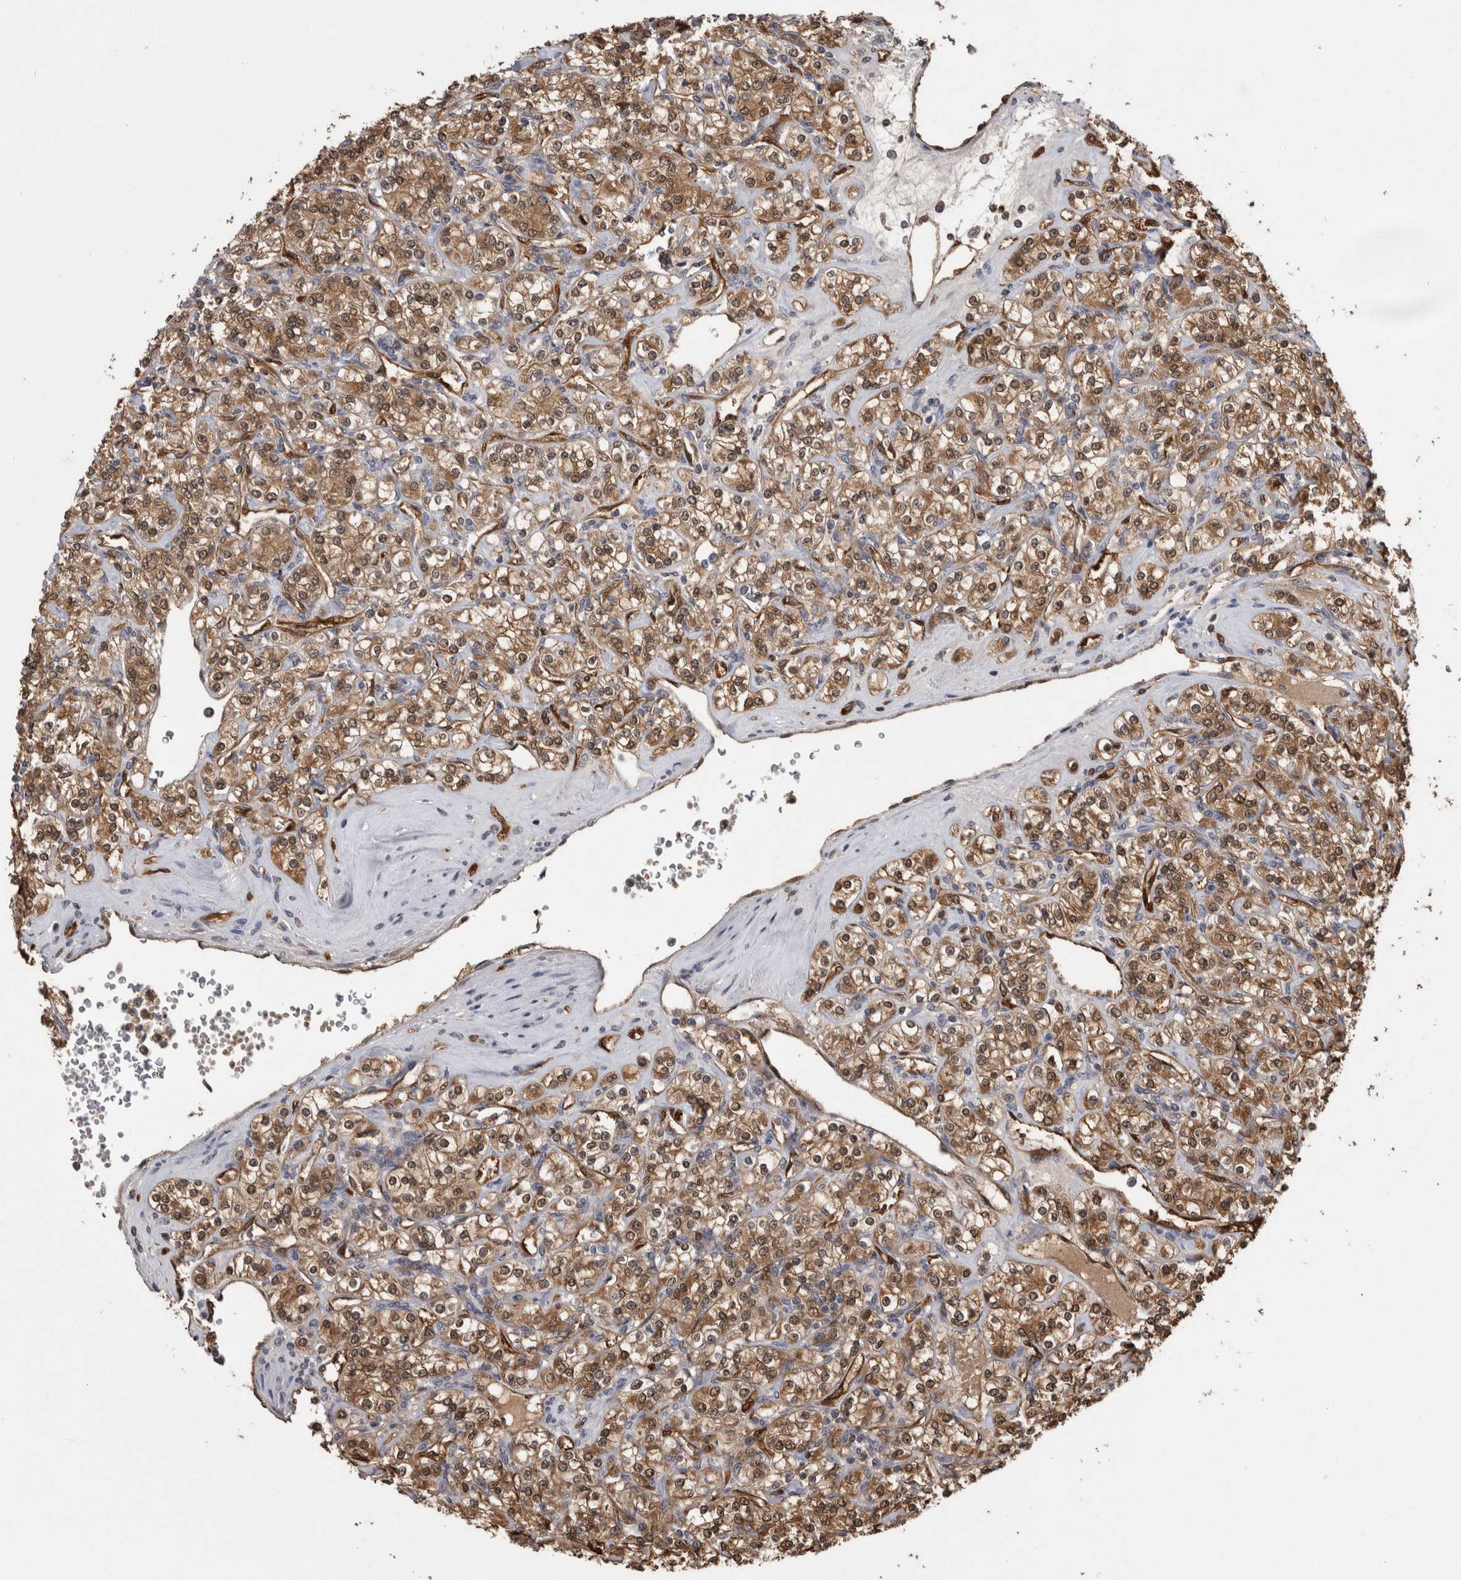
{"staining": {"intensity": "moderate", "quantity": ">75%", "location": "cytoplasmic/membranous,nuclear"}, "tissue": "renal cancer", "cell_type": "Tumor cells", "image_type": "cancer", "snomed": [{"axis": "morphology", "description": "Adenocarcinoma, NOS"}, {"axis": "topography", "description": "Kidney"}], "caption": "Human renal adenocarcinoma stained with a brown dye reveals moderate cytoplasmic/membranous and nuclear positive staining in approximately >75% of tumor cells.", "gene": "LXN", "patient": {"sex": "male", "age": 77}}